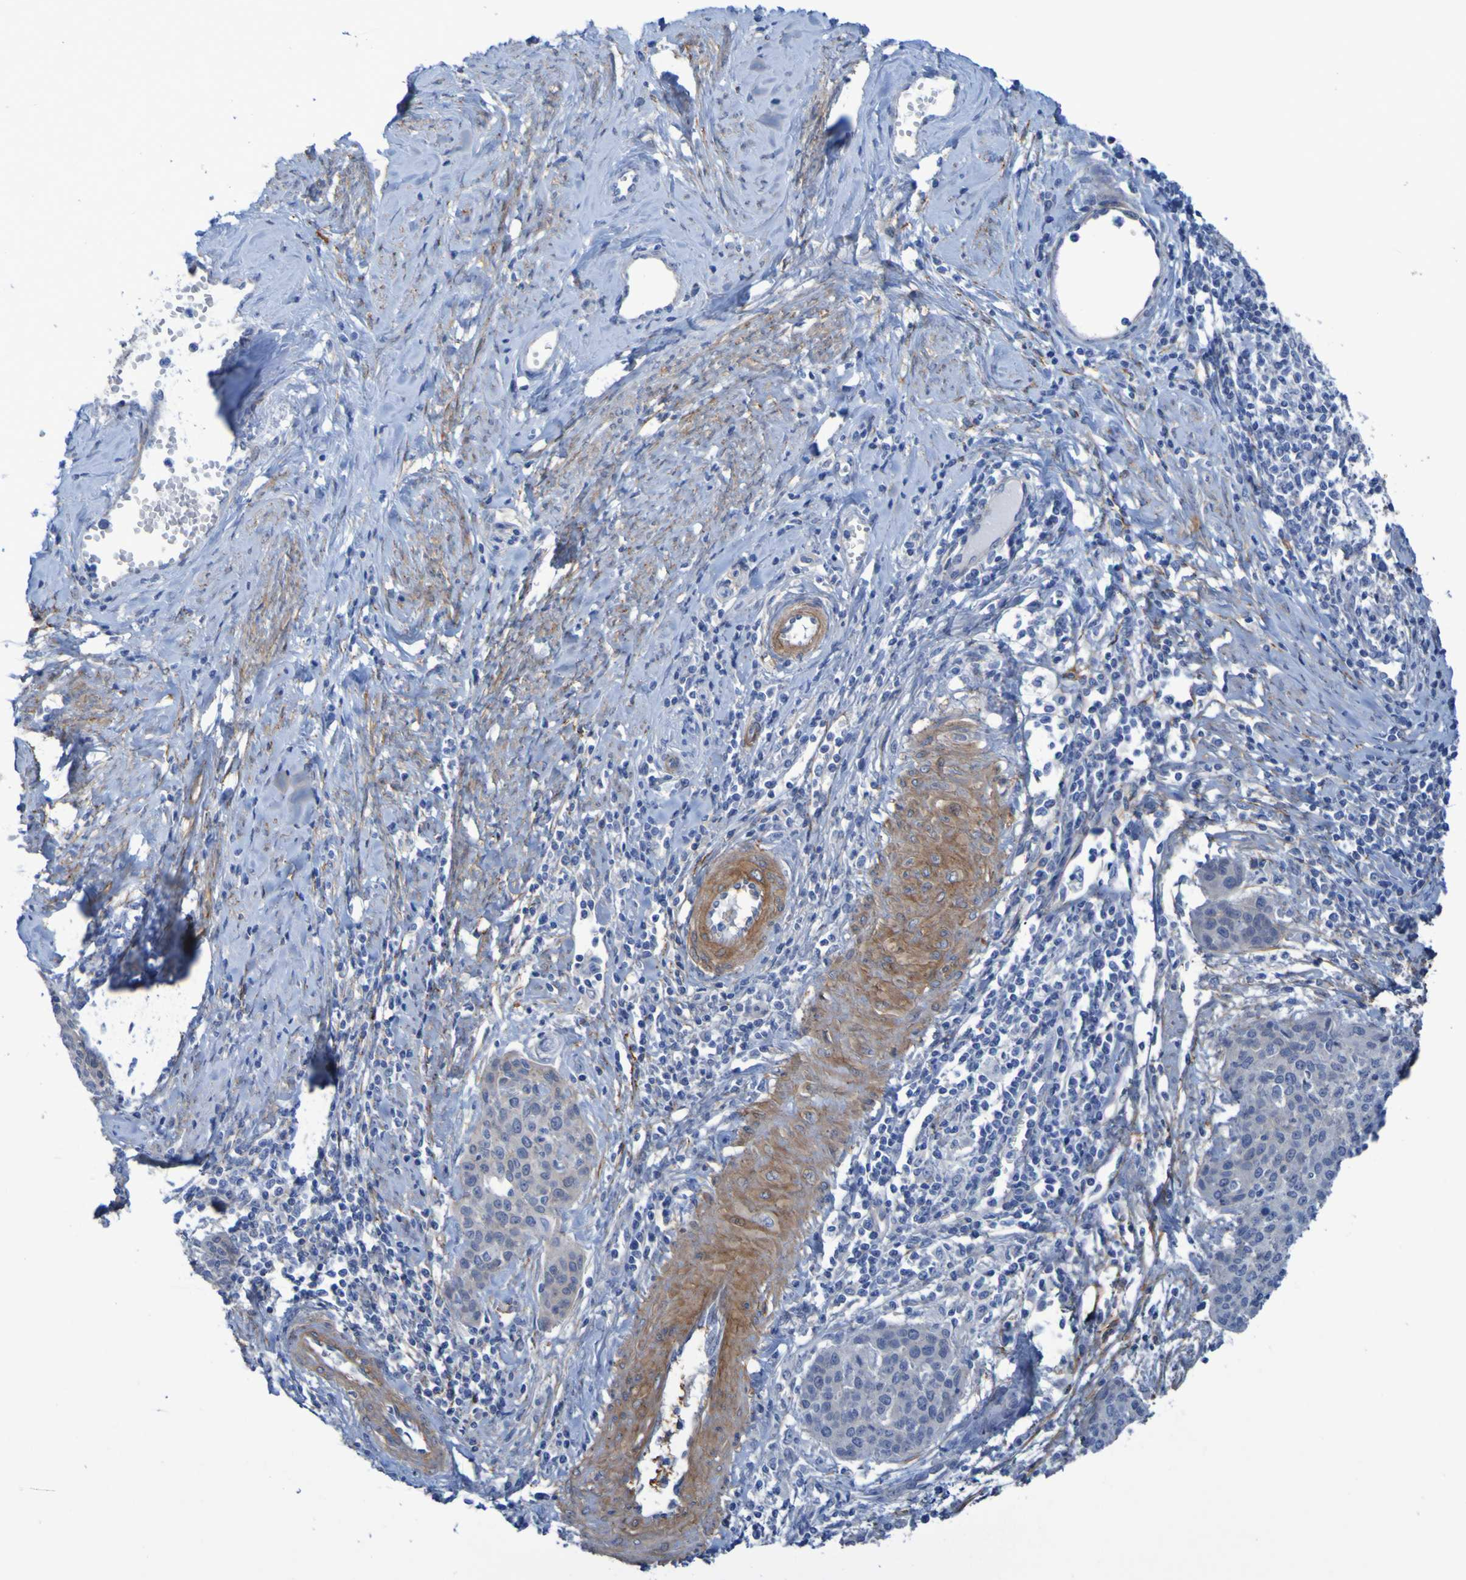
{"staining": {"intensity": "weak", "quantity": "<25%", "location": "cytoplasmic/membranous"}, "tissue": "cervical cancer", "cell_type": "Tumor cells", "image_type": "cancer", "snomed": [{"axis": "morphology", "description": "Squamous cell carcinoma, NOS"}, {"axis": "topography", "description": "Cervix"}], "caption": "This is an immunohistochemistry micrograph of human cervical squamous cell carcinoma. There is no positivity in tumor cells.", "gene": "LPP", "patient": {"sex": "female", "age": 38}}